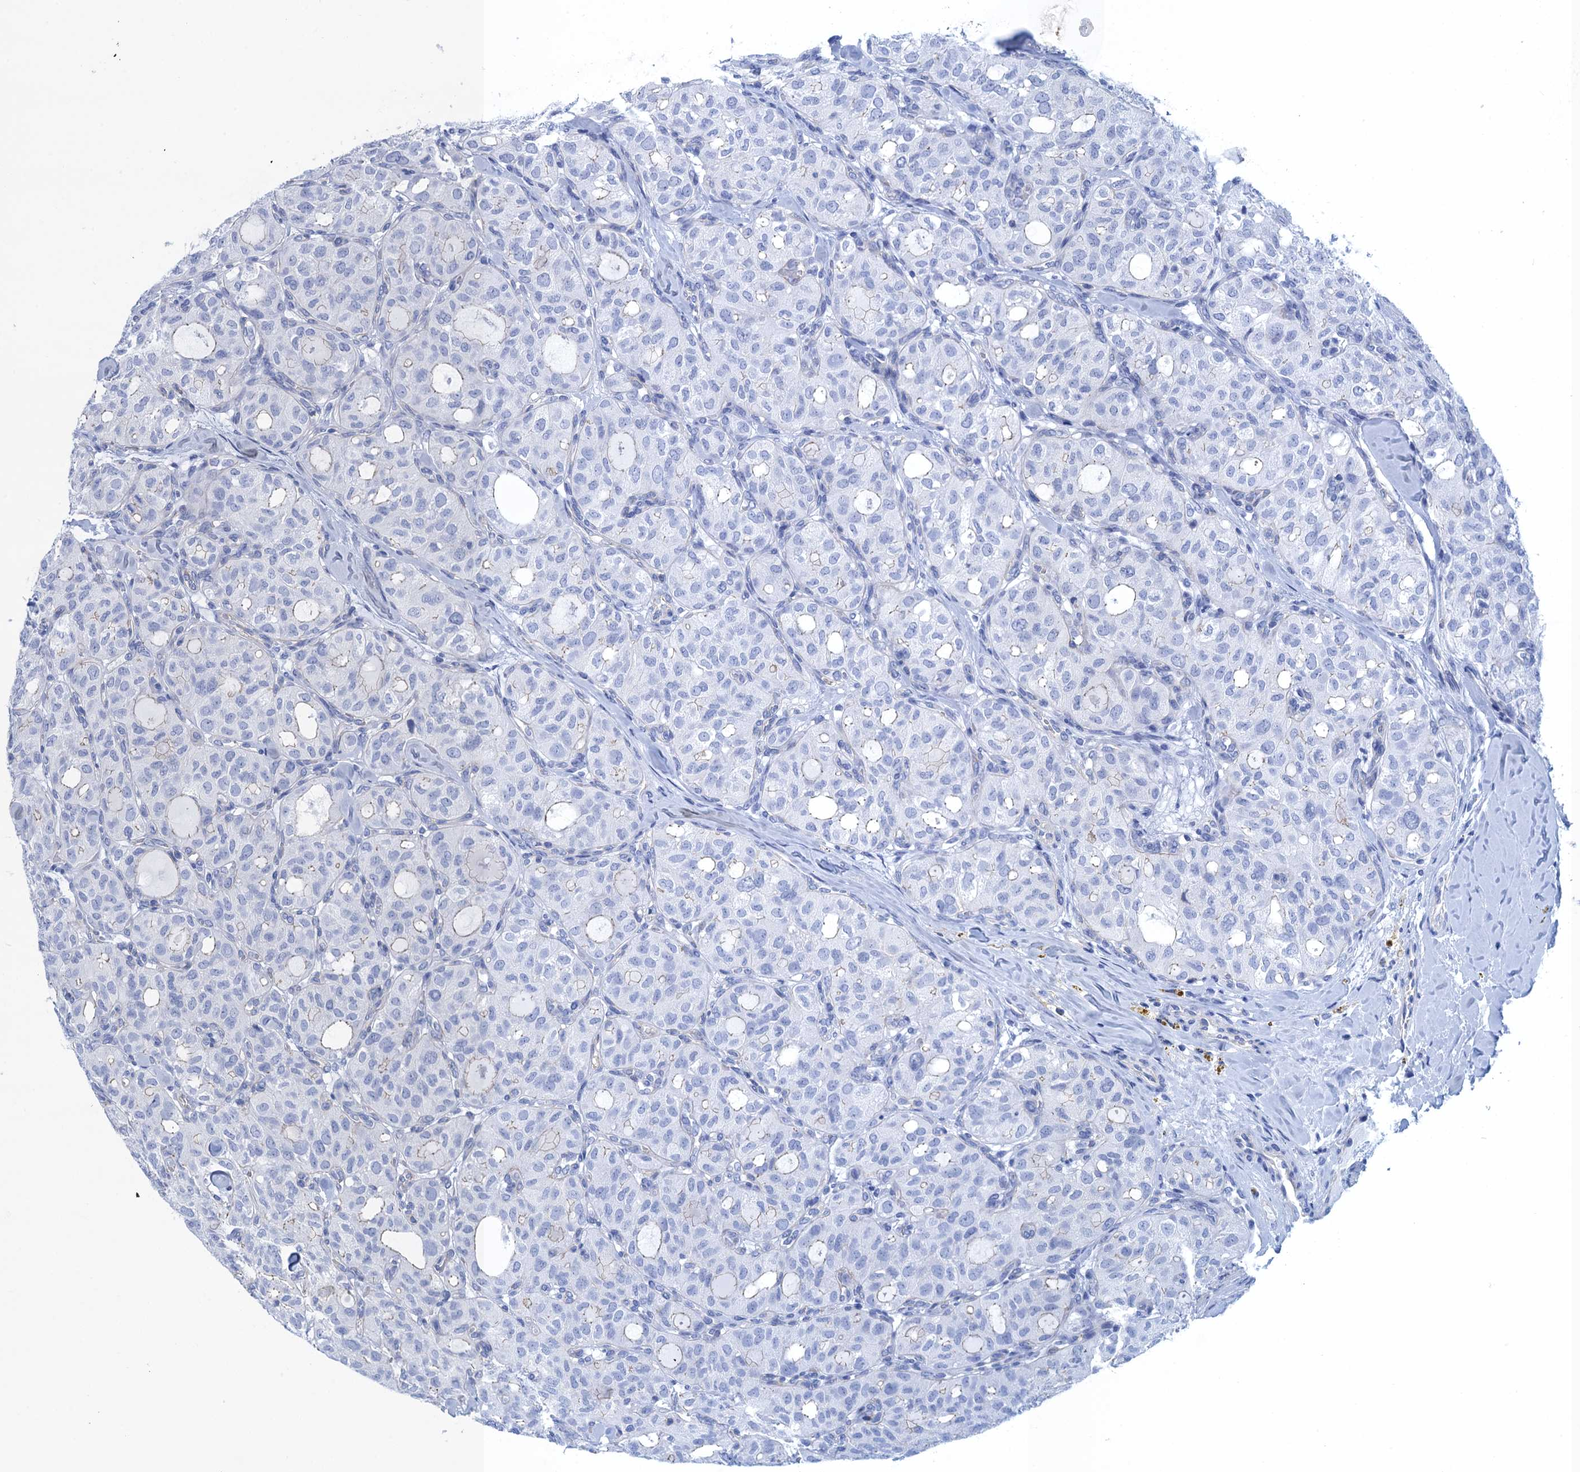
{"staining": {"intensity": "negative", "quantity": "none", "location": "none"}, "tissue": "thyroid cancer", "cell_type": "Tumor cells", "image_type": "cancer", "snomed": [{"axis": "morphology", "description": "Follicular adenoma carcinoma, NOS"}, {"axis": "topography", "description": "Thyroid gland"}], "caption": "Tumor cells show no significant protein positivity in thyroid follicular adenoma carcinoma.", "gene": "CALML5", "patient": {"sex": "male", "age": 75}}